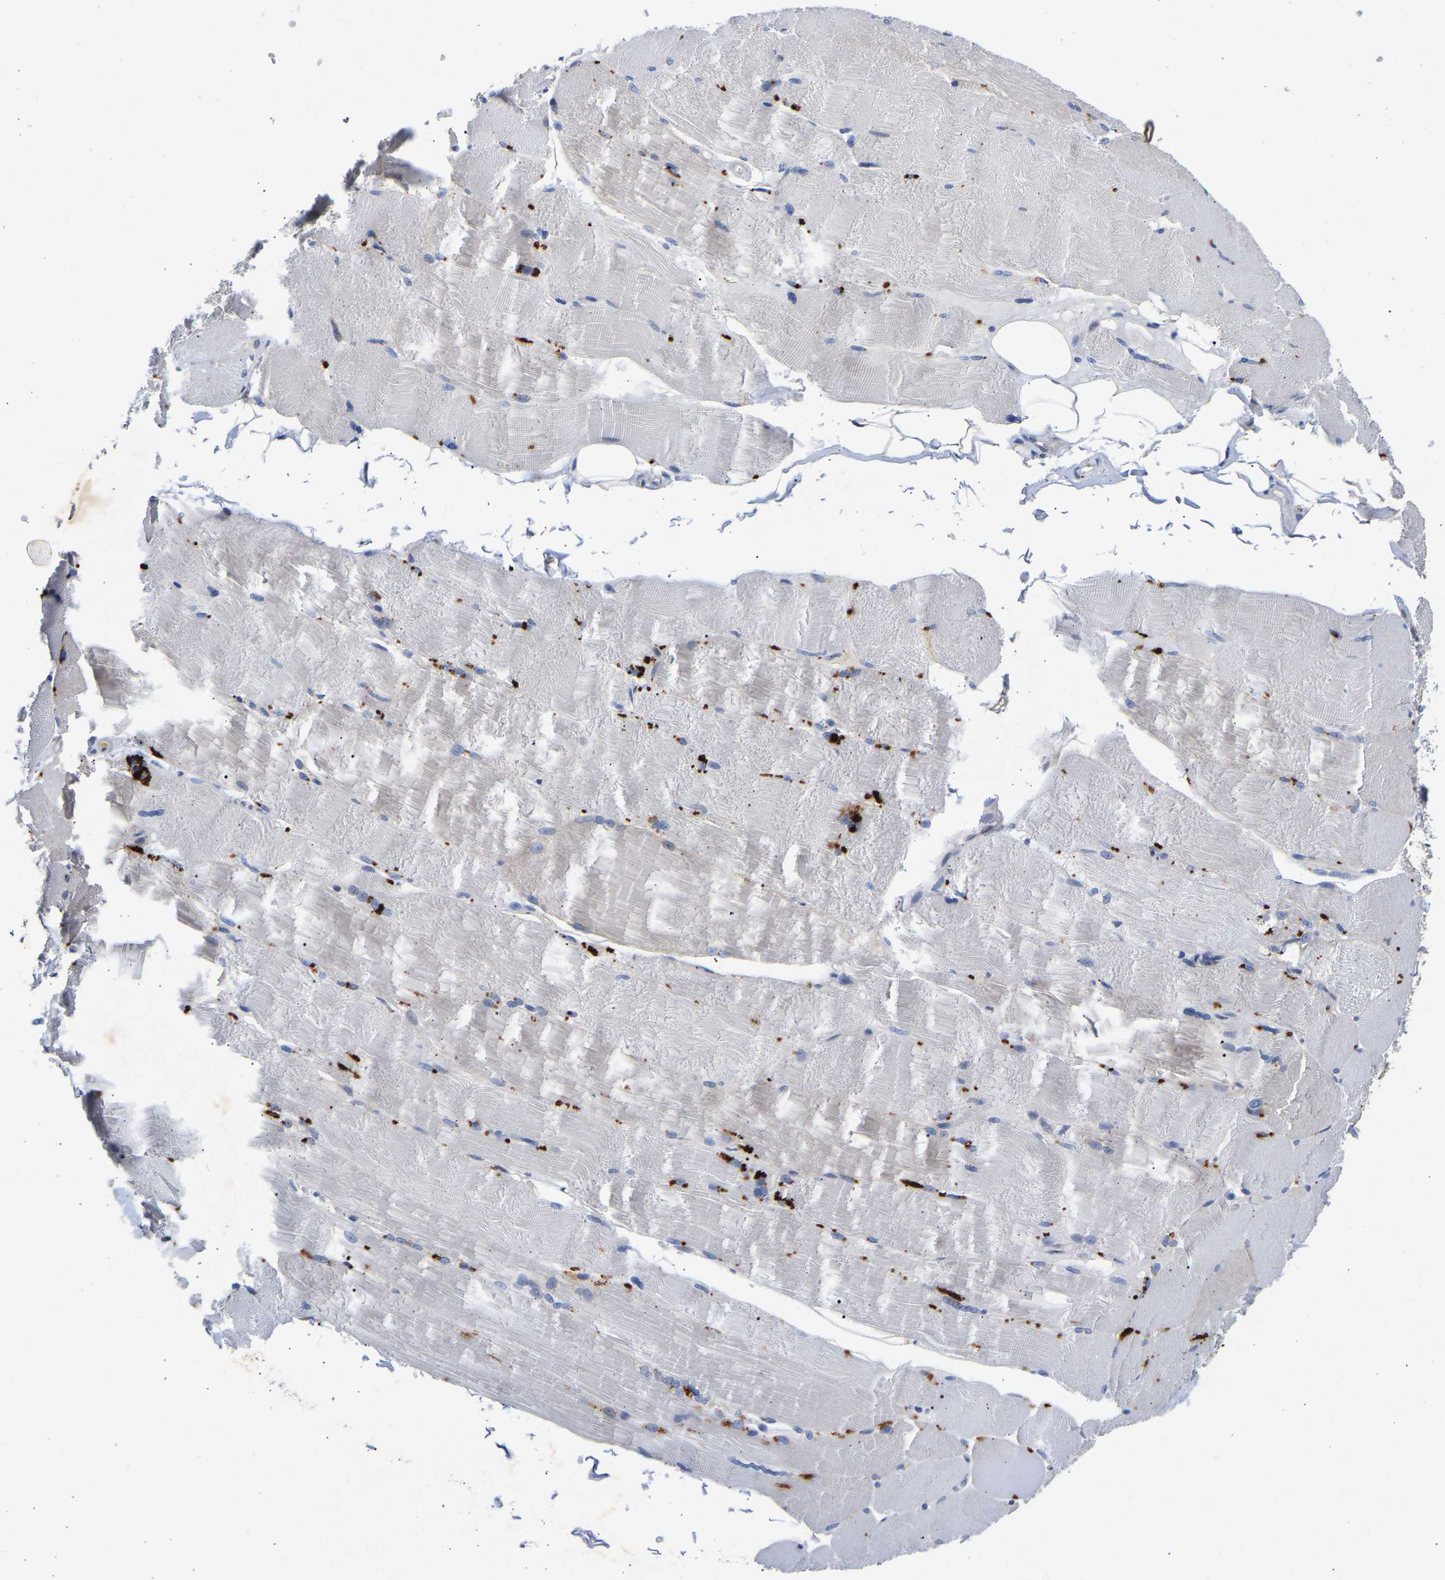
{"staining": {"intensity": "moderate", "quantity": "<25%", "location": "cytoplasmic/membranous"}, "tissue": "skeletal muscle", "cell_type": "Myocytes", "image_type": "normal", "snomed": [{"axis": "morphology", "description": "Normal tissue, NOS"}, {"axis": "topography", "description": "Skin"}, {"axis": "topography", "description": "Skeletal muscle"}], "caption": "The micrograph exhibits a brown stain indicating the presence of a protein in the cytoplasmic/membranous of myocytes in skeletal muscle.", "gene": "CCDC6", "patient": {"sex": "male", "age": 83}}